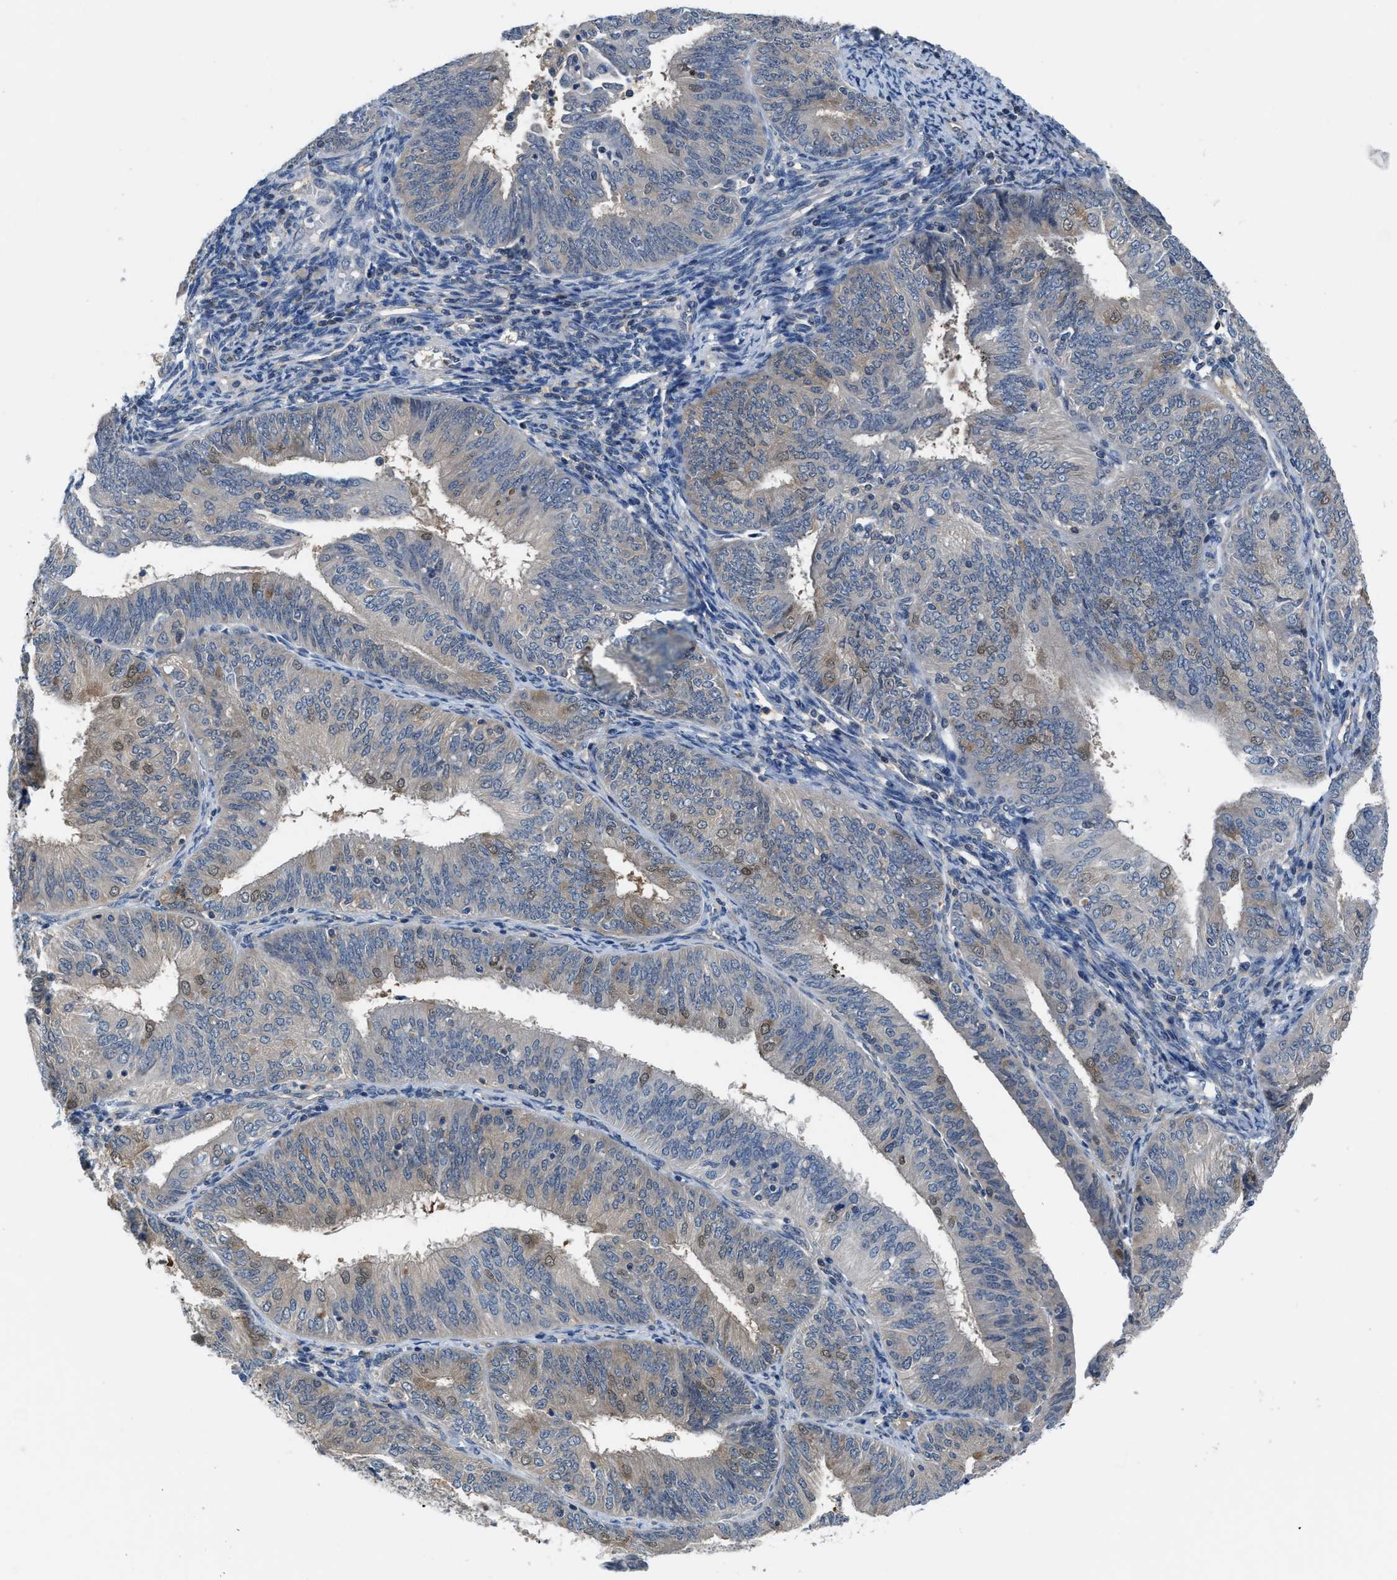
{"staining": {"intensity": "weak", "quantity": "<25%", "location": "cytoplasmic/membranous"}, "tissue": "endometrial cancer", "cell_type": "Tumor cells", "image_type": "cancer", "snomed": [{"axis": "morphology", "description": "Adenocarcinoma, NOS"}, {"axis": "topography", "description": "Endometrium"}], "caption": "Photomicrograph shows no protein positivity in tumor cells of endometrial cancer tissue. Nuclei are stained in blue.", "gene": "NUDT5", "patient": {"sex": "female", "age": 58}}